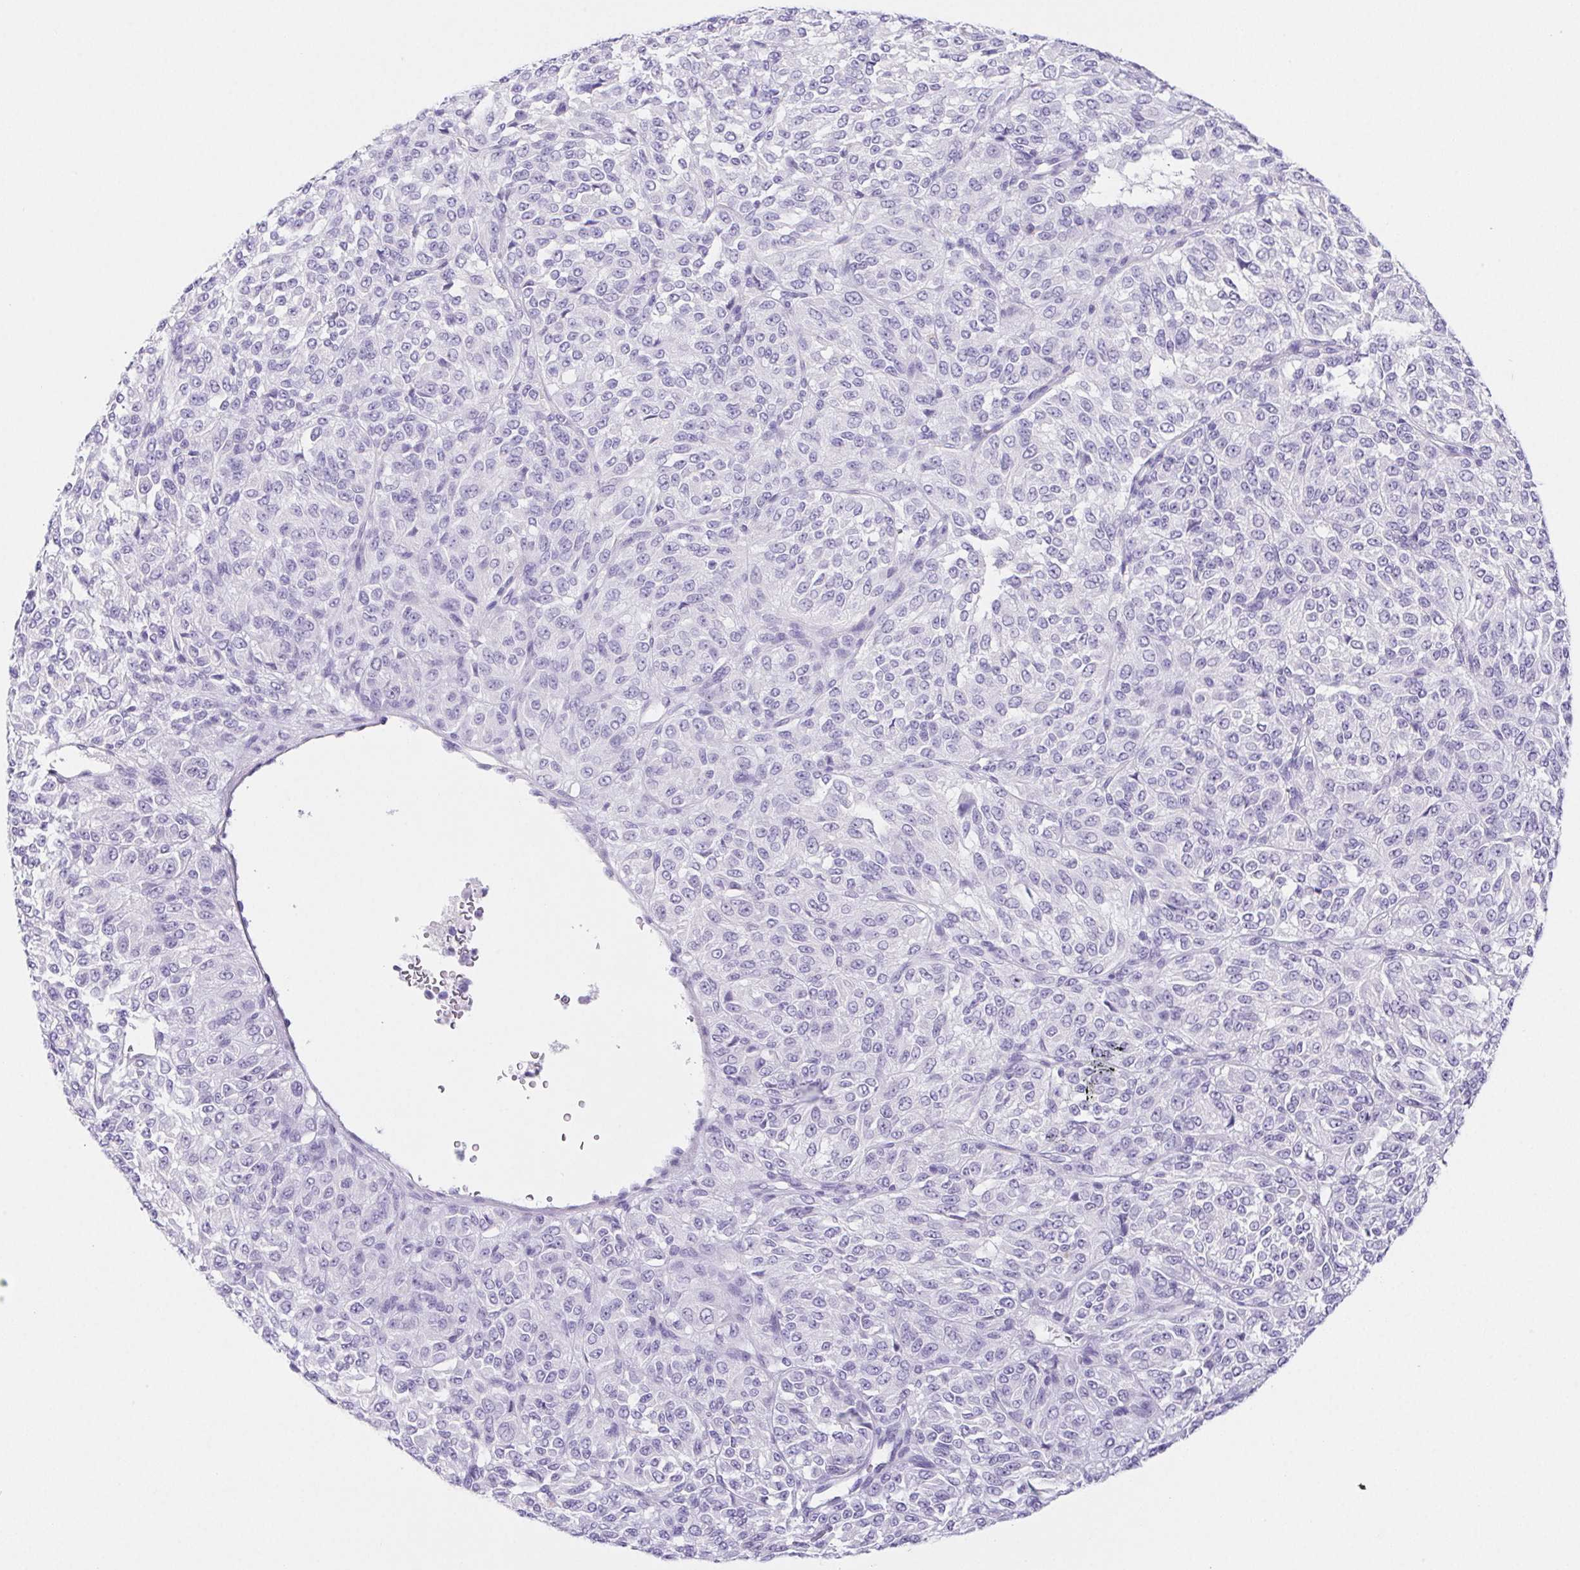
{"staining": {"intensity": "negative", "quantity": "none", "location": "none"}, "tissue": "melanoma", "cell_type": "Tumor cells", "image_type": "cancer", "snomed": [{"axis": "morphology", "description": "Malignant melanoma, Metastatic site"}, {"axis": "topography", "description": "Brain"}], "caption": "Immunohistochemistry (IHC) histopathology image of human melanoma stained for a protein (brown), which exhibits no expression in tumor cells.", "gene": "PNLIP", "patient": {"sex": "female", "age": 56}}